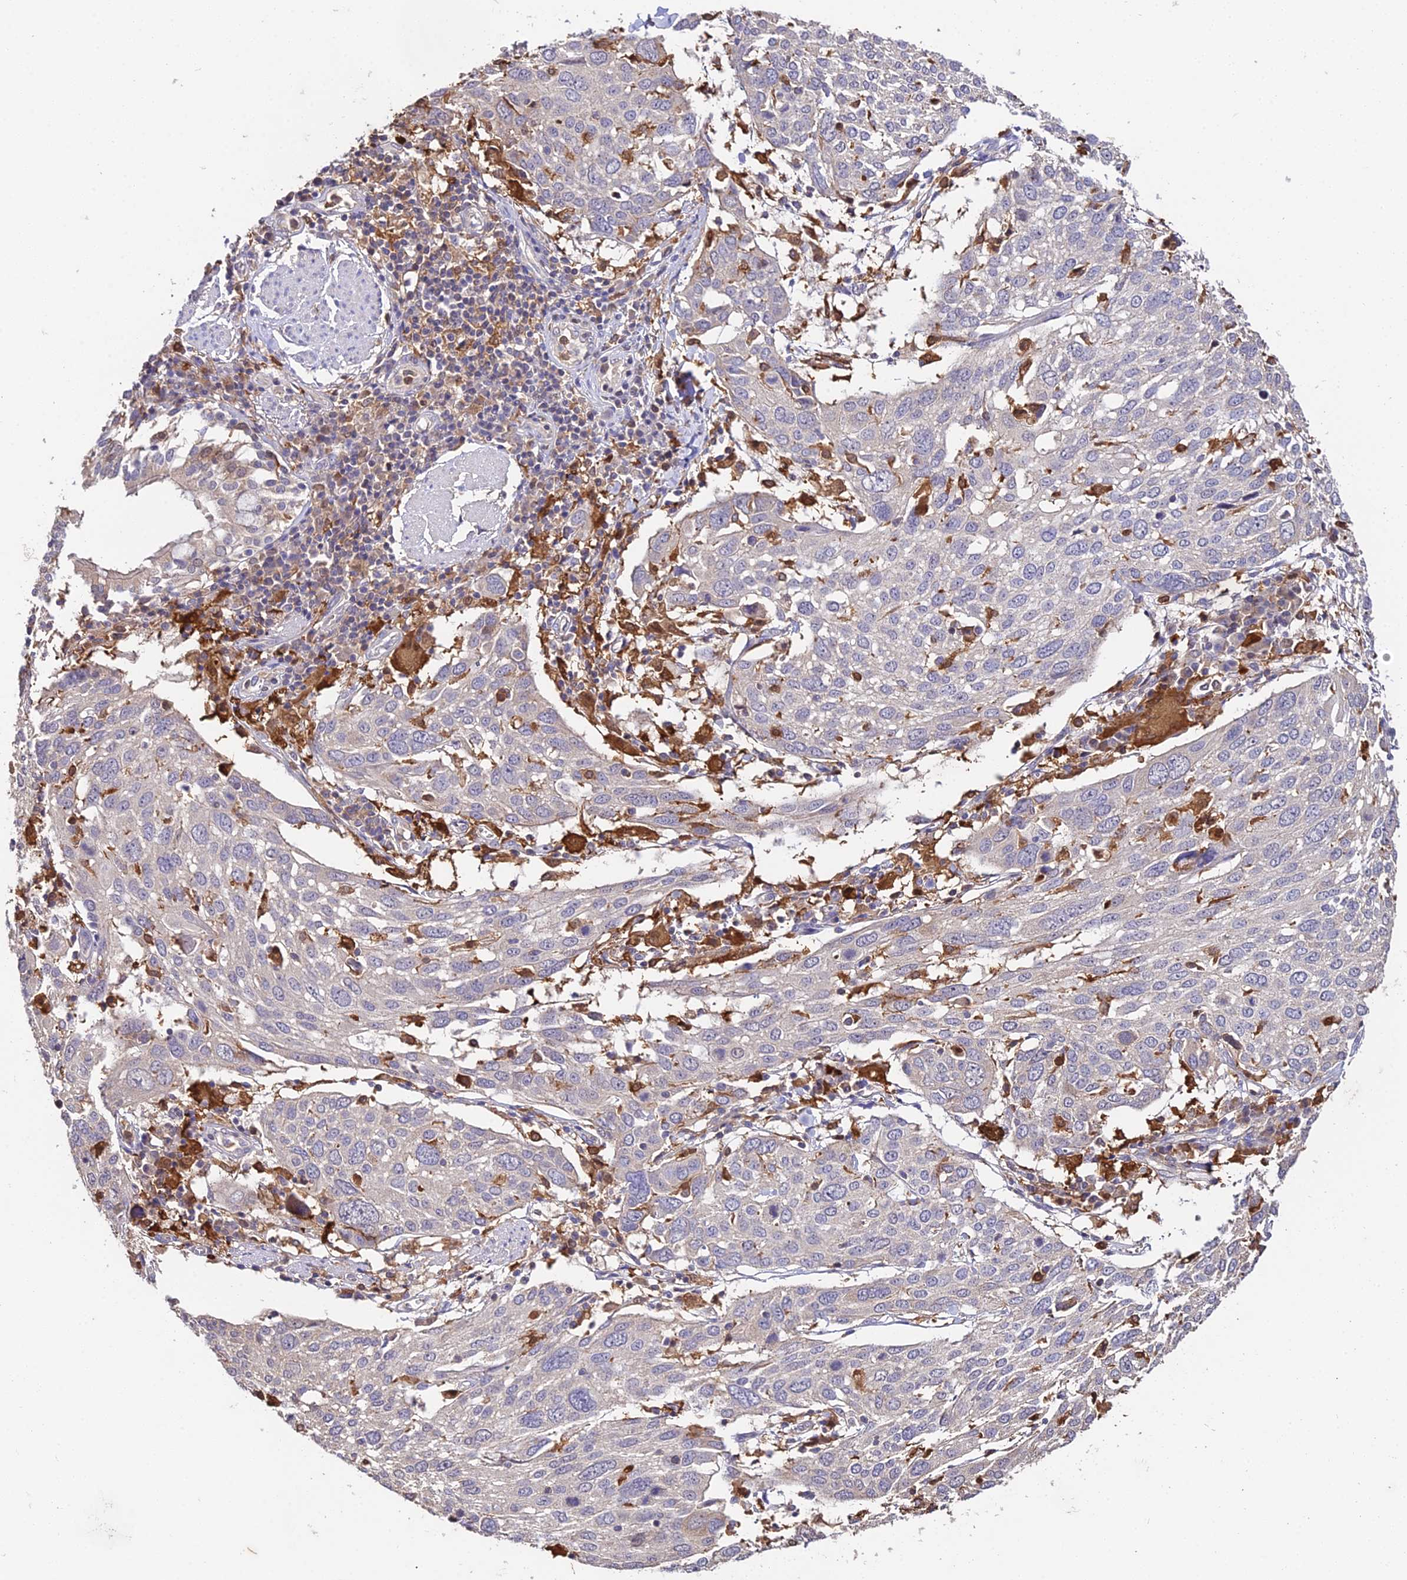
{"staining": {"intensity": "negative", "quantity": "none", "location": "none"}, "tissue": "lung cancer", "cell_type": "Tumor cells", "image_type": "cancer", "snomed": [{"axis": "morphology", "description": "Squamous cell carcinoma, NOS"}, {"axis": "topography", "description": "Lung"}], "caption": "A histopathology image of human lung squamous cell carcinoma is negative for staining in tumor cells. (Brightfield microscopy of DAB IHC at high magnification).", "gene": "FBP1", "patient": {"sex": "male", "age": 65}}